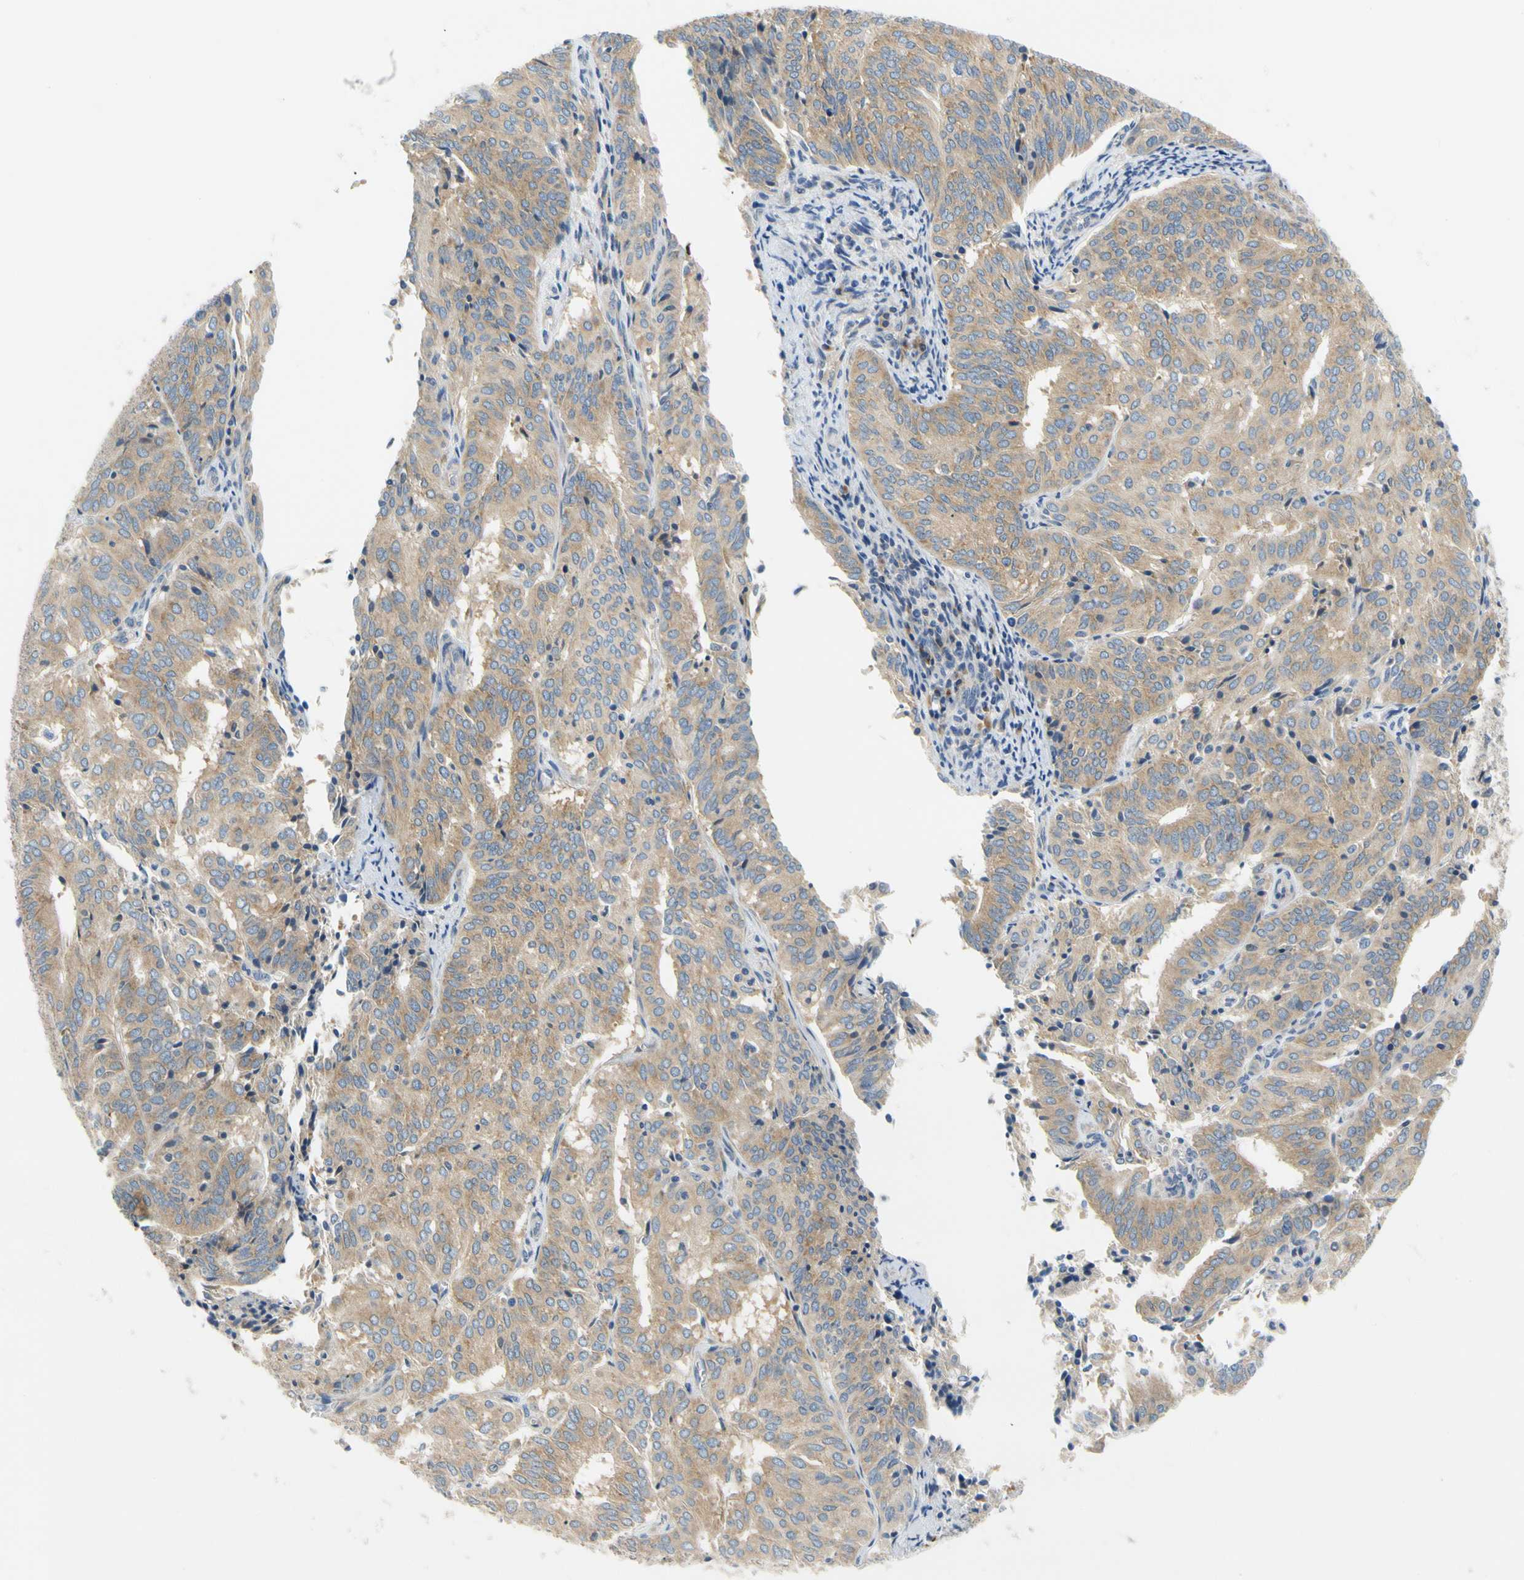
{"staining": {"intensity": "weak", "quantity": ">75%", "location": "cytoplasmic/membranous"}, "tissue": "endometrial cancer", "cell_type": "Tumor cells", "image_type": "cancer", "snomed": [{"axis": "morphology", "description": "Adenocarcinoma, NOS"}, {"axis": "topography", "description": "Uterus"}], "caption": "Endometrial cancer tissue displays weak cytoplasmic/membranous staining in about >75% of tumor cells The protein of interest is stained brown, and the nuclei are stained in blue (DAB IHC with brightfield microscopy, high magnification).", "gene": "LRRC47", "patient": {"sex": "female", "age": 60}}